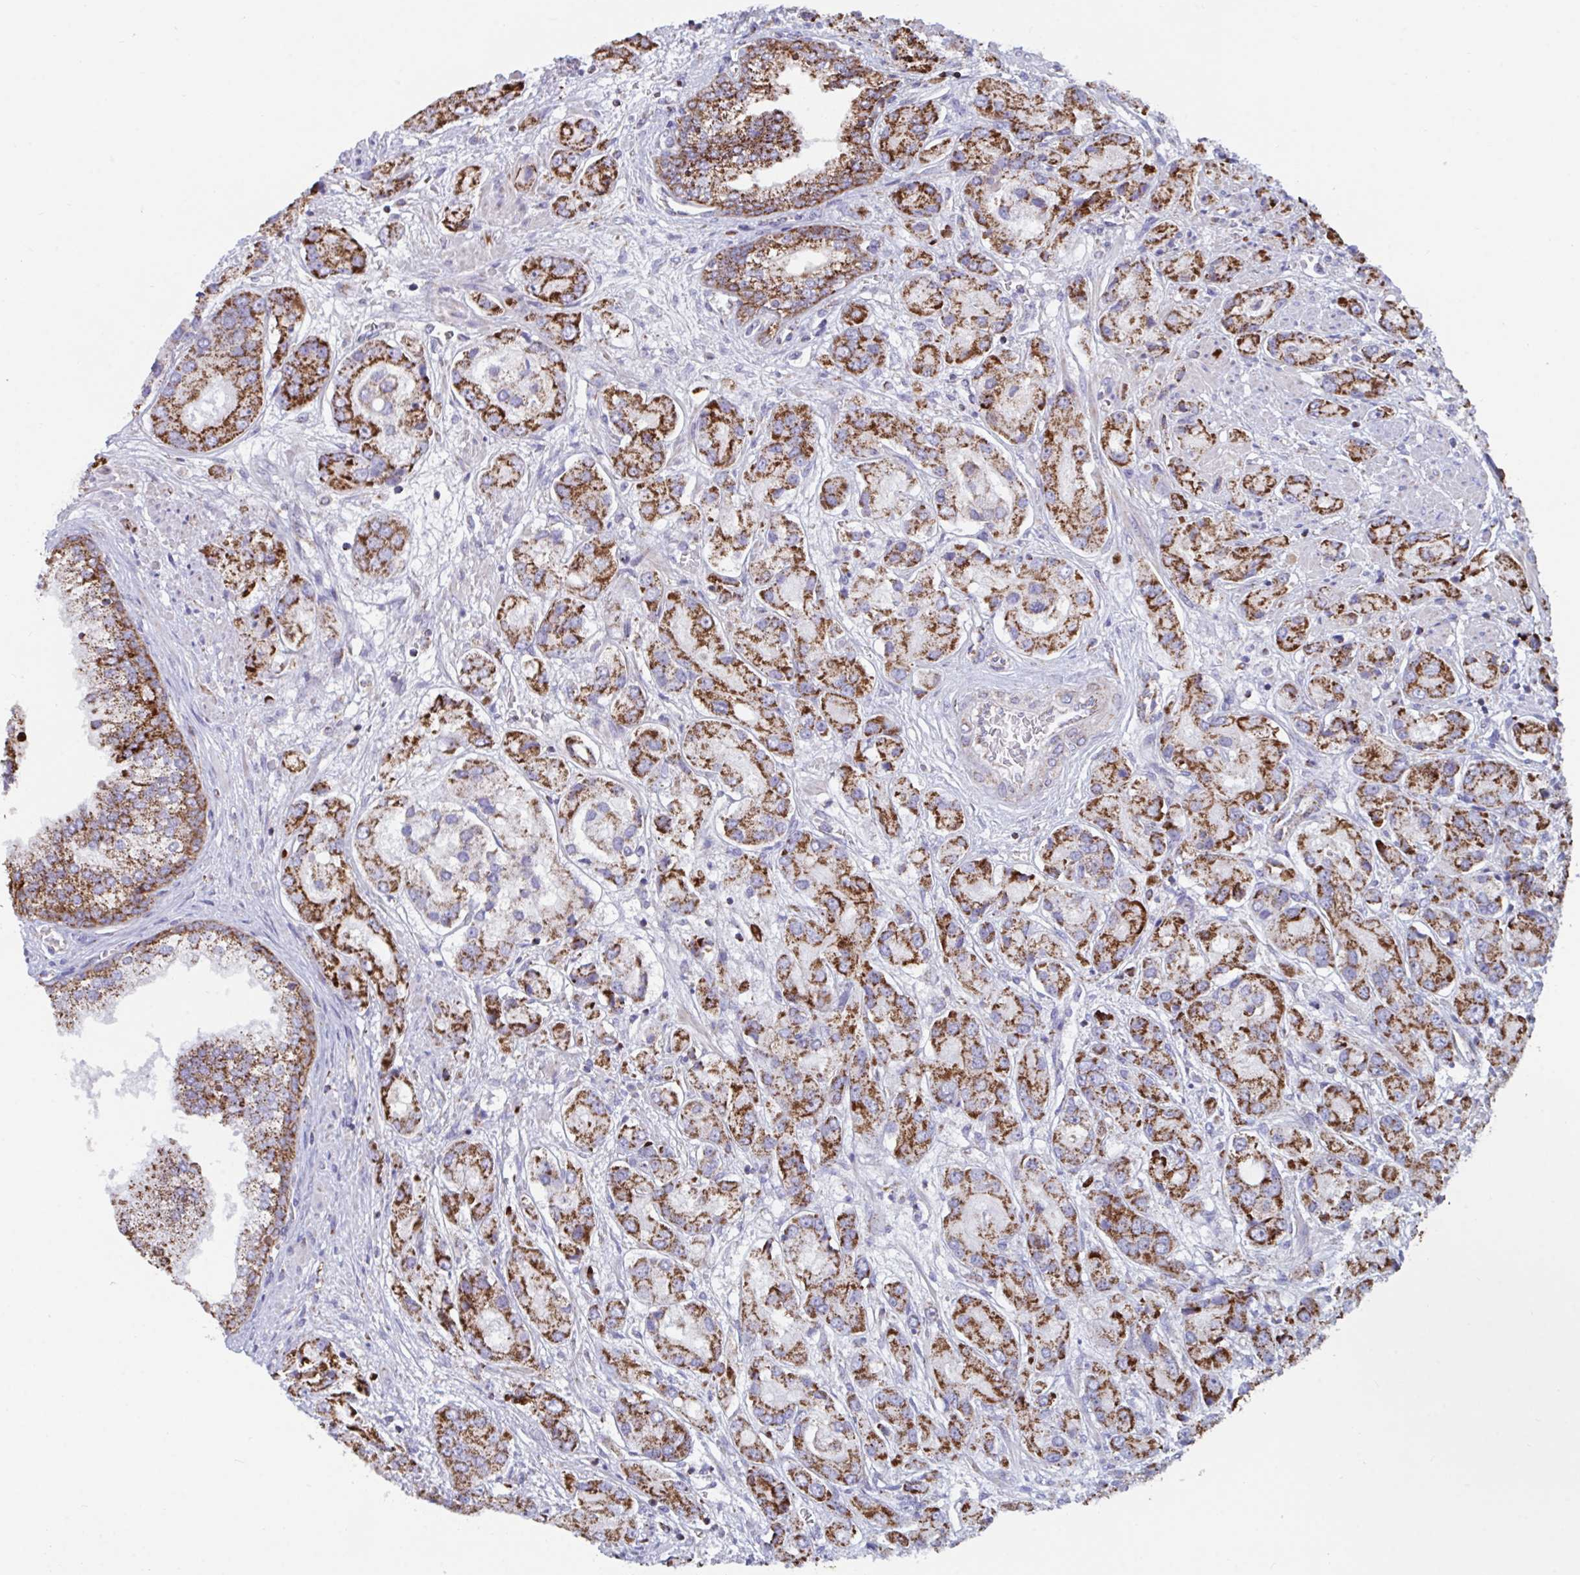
{"staining": {"intensity": "strong", "quantity": ">75%", "location": "cytoplasmic/membranous"}, "tissue": "prostate cancer", "cell_type": "Tumor cells", "image_type": "cancer", "snomed": [{"axis": "morphology", "description": "Adenocarcinoma, High grade"}, {"axis": "topography", "description": "Prostate"}], "caption": "Protein expression analysis of adenocarcinoma (high-grade) (prostate) exhibits strong cytoplasmic/membranous positivity in approximately >75% of tumor cells.", "gene": "BCAT2", "patient": {"sex": "male", "age": 67}}